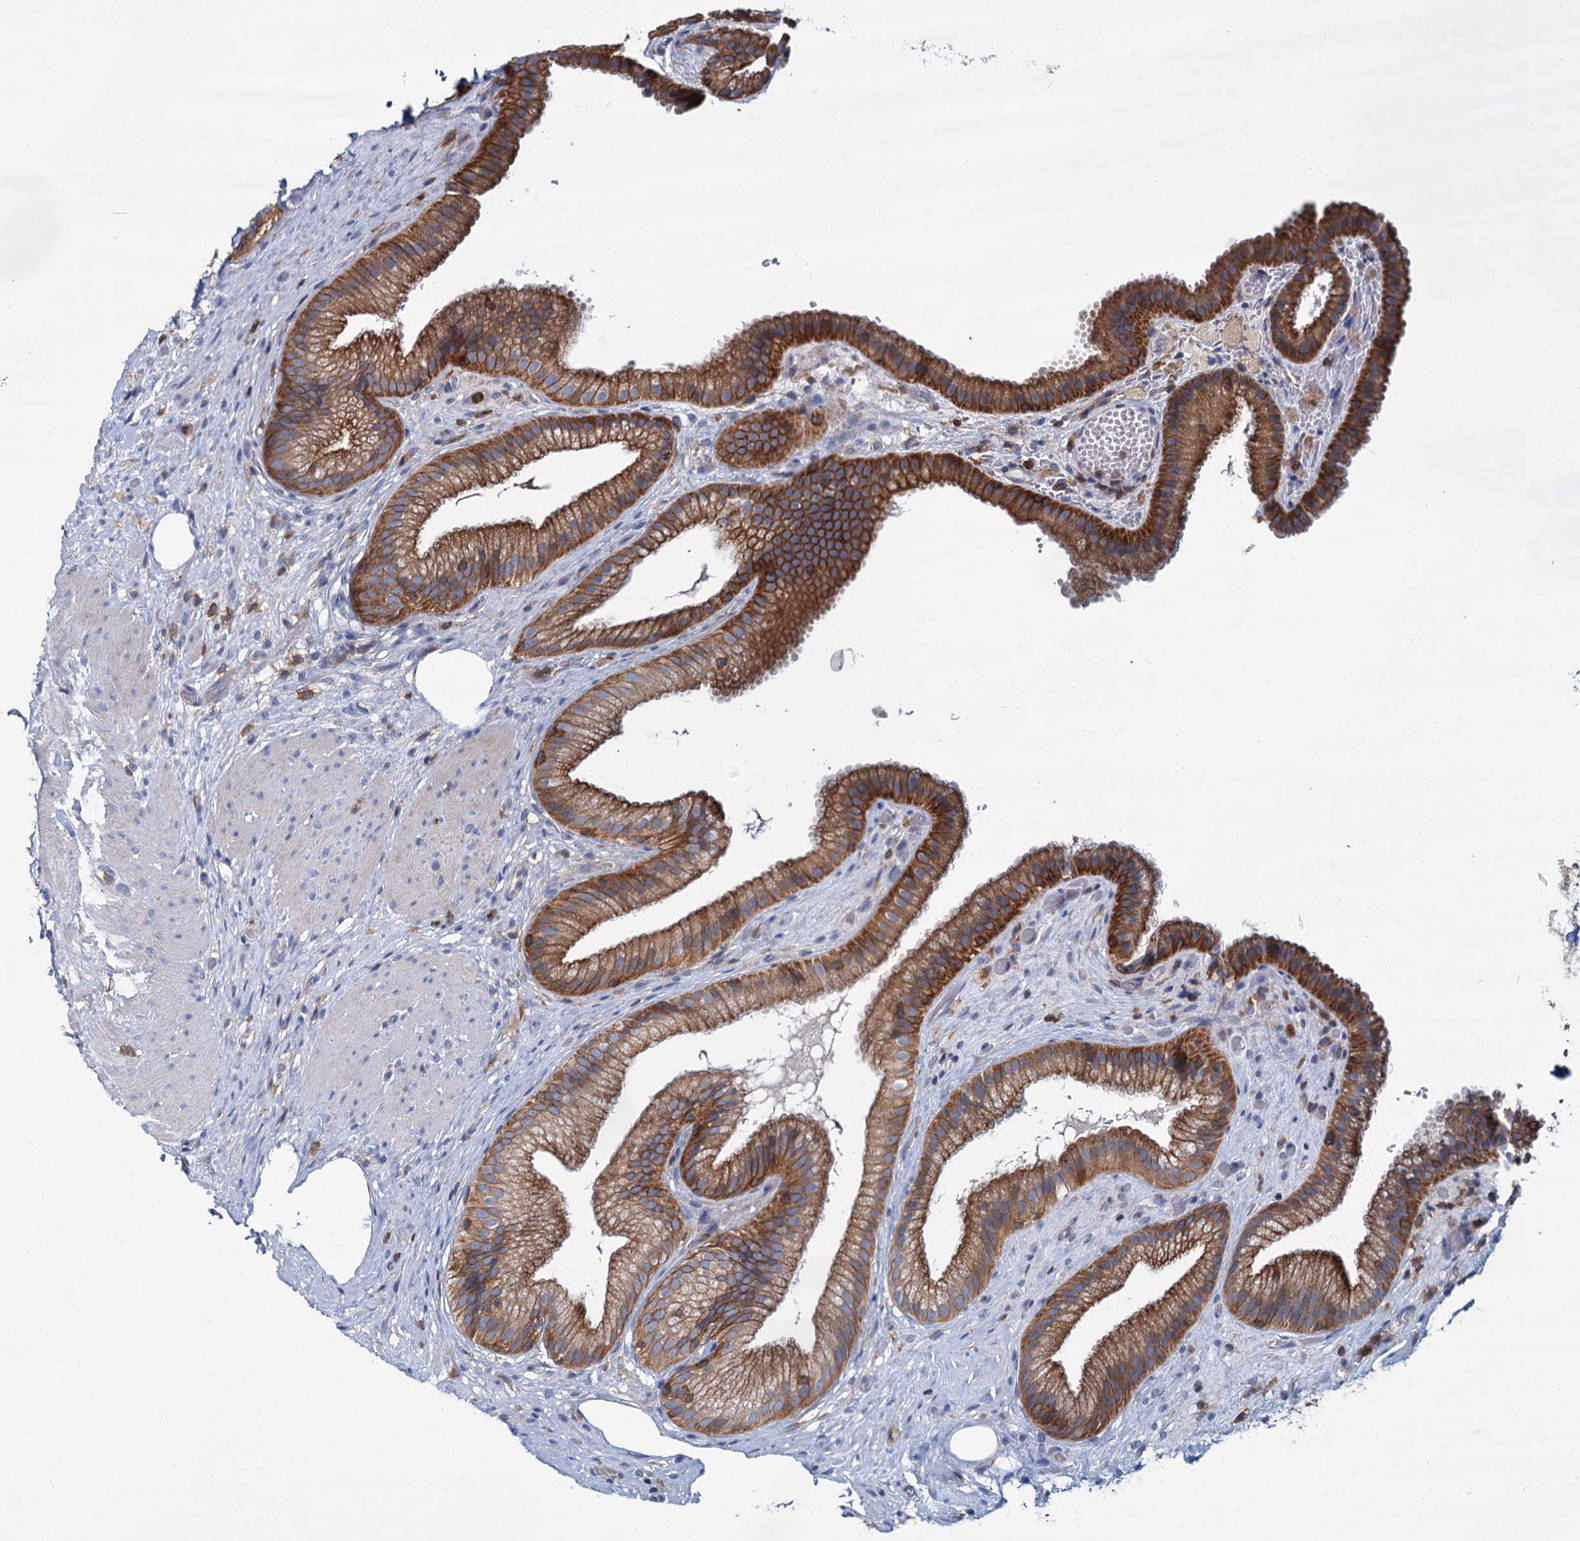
{"staining": {"intensity": "strong", "quantity": ">75%", "location": "cytoplasmic/membranous"}, "tissue": "gallbladder", "cell_type": "Glandular cells", "image_type": "normal", "snomed": [{"axis": "morphology", "description": "Normal tissue, NOS"}, {"axis": "morphology", "description": "Inflammation, NOS"}, {"axis": "topography", "description": "Gallbladder"}], "caption": "DAB immunohistochemical staining of normal human gallbladder demonstrates strong cytoplasmic/membranous protein positivity in approximately >75% of glandular cells. Ihc stains the protein in brown and the nuclei are stained blue.", "gene": "LRCH4", "patient": {"sex": "male", "age": 51}}